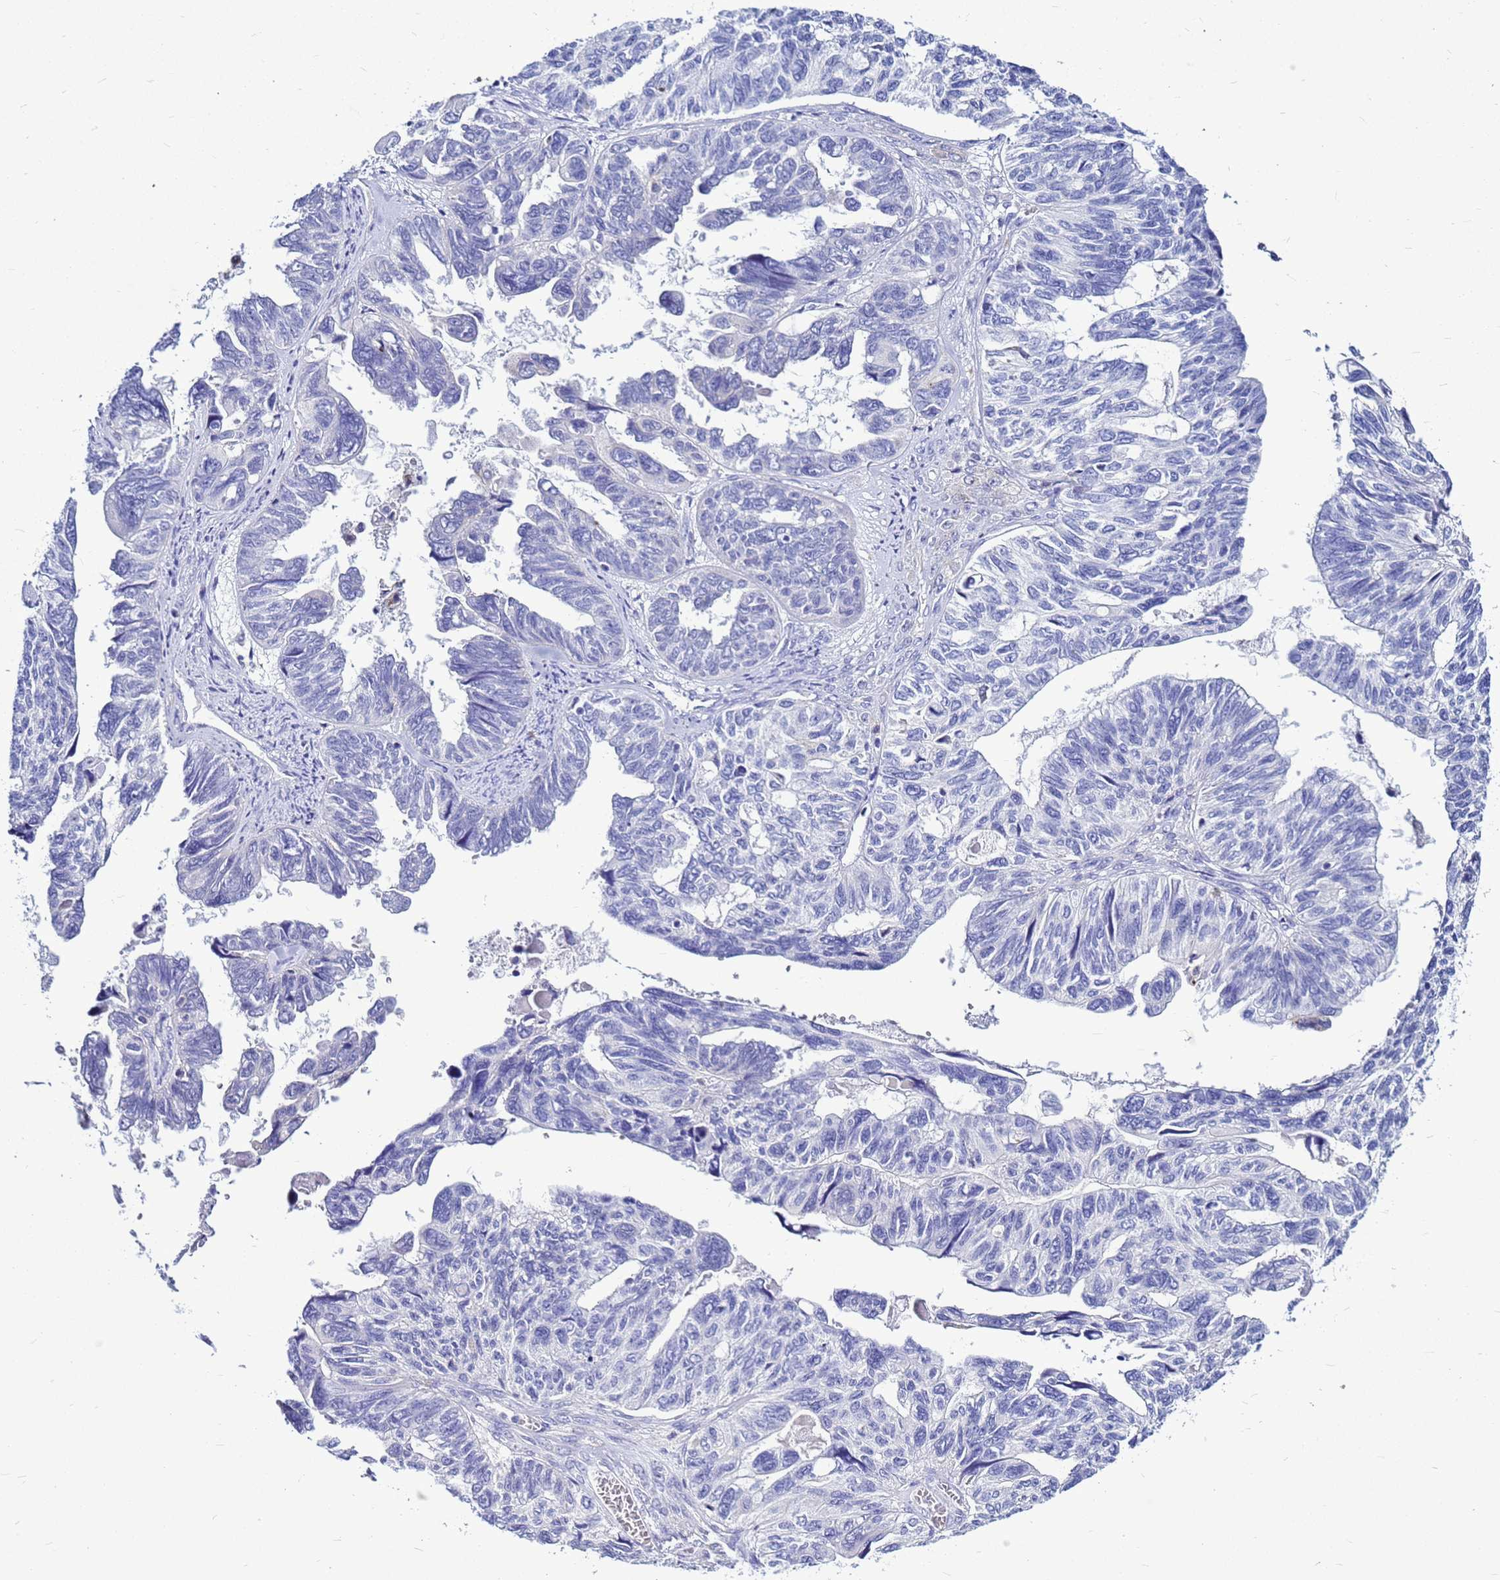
{"staining": {"intensity": "negative", "quantity": "none", "location": "none"}, "tissue": "ovarian cancer", "cell_type": "Tumor cells", "image_type": "cancer", "snomed": [{"axis": "morphology", "description": "Cystadenocarcinoma, serous, NOS"}, {"axis": "topography", "description": "Ovary"}], "caption": "This image is of ovarian cancer stained with IHC to label a protein in brown with the nuclei are counter-stained blue. There is no expression in tumor cells.", "gene": "CSTA", "patient": {"sex": "female", "age": 79}}